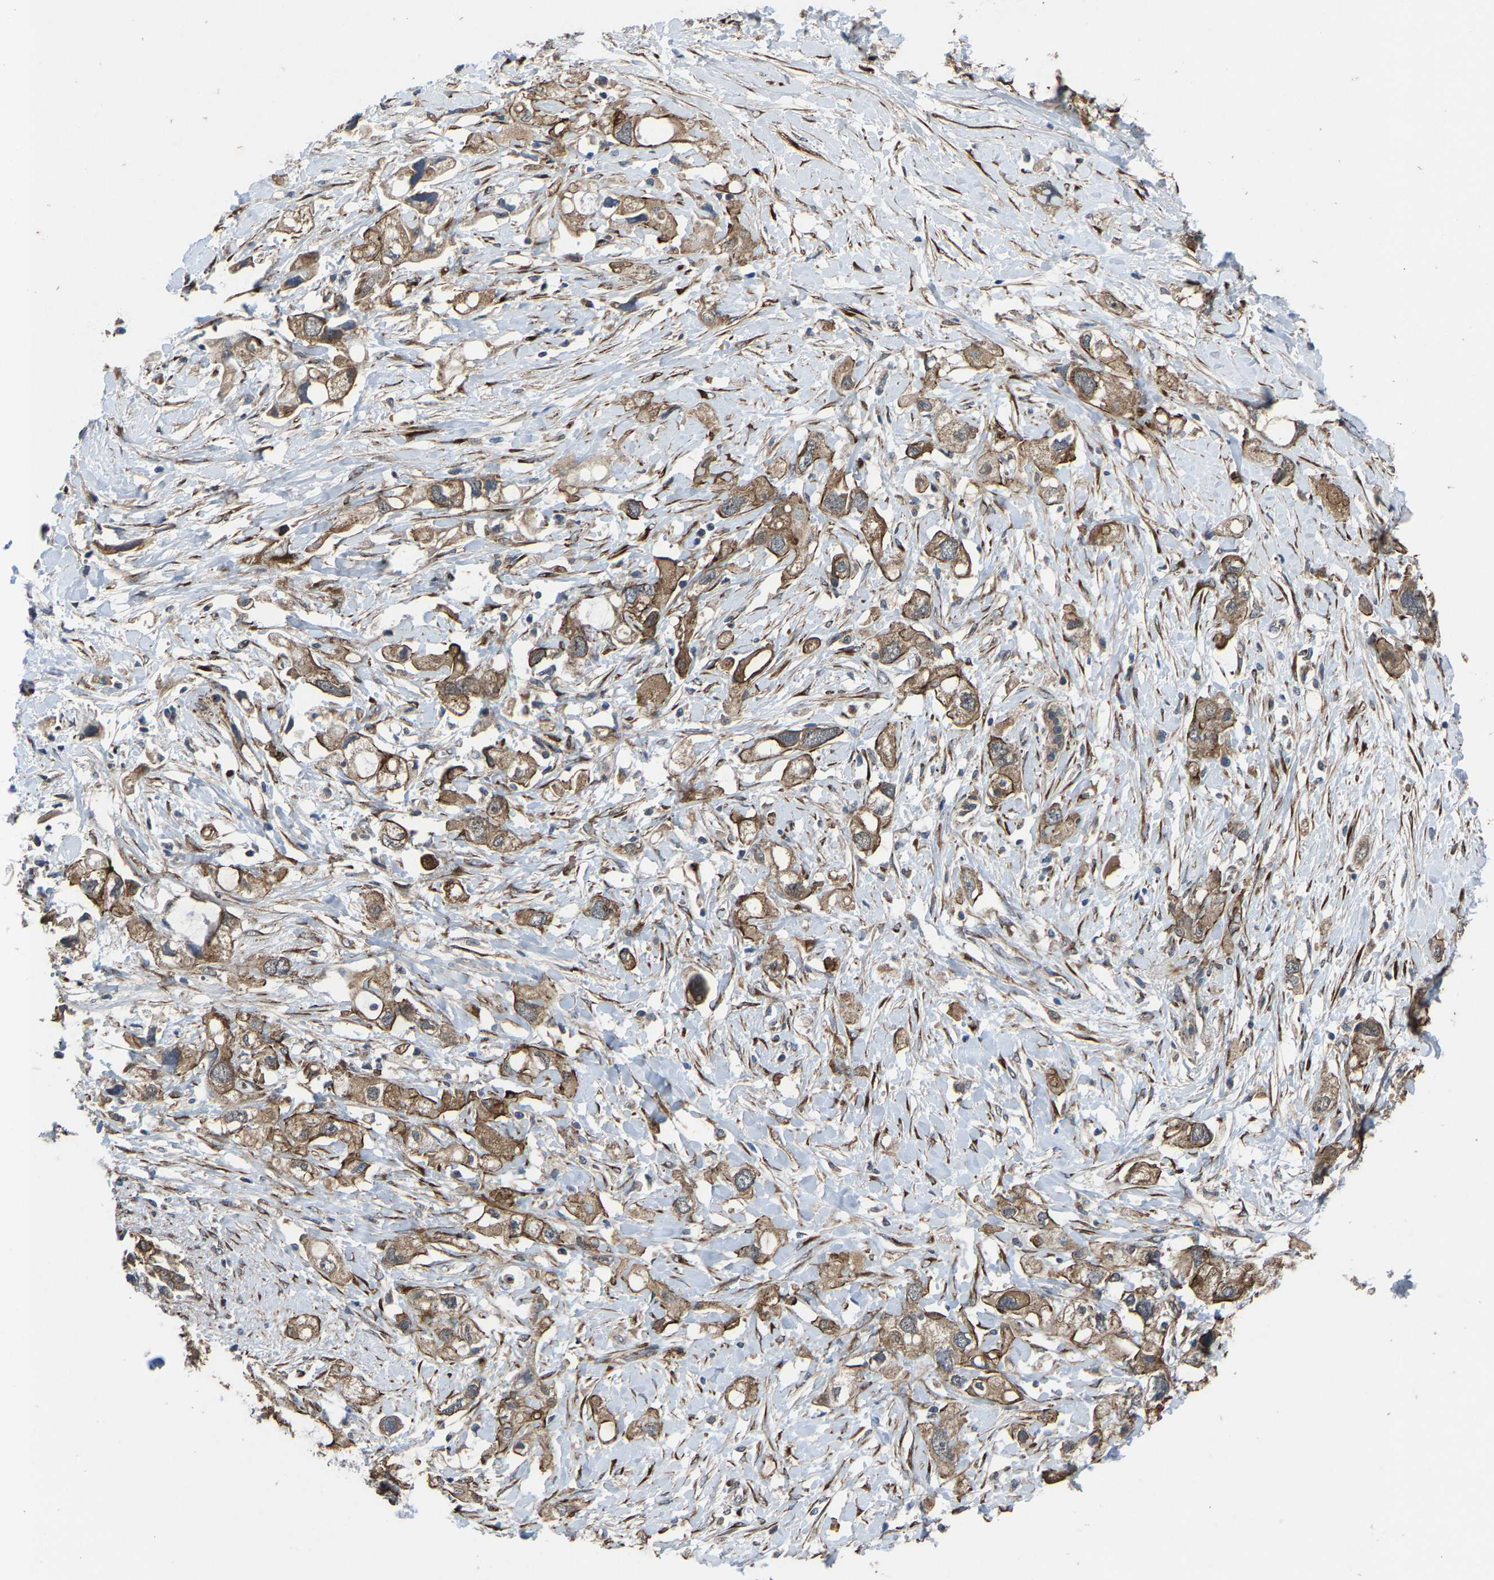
{"staining": {"intensity": "moderate", "quantity": ">75%", "location": "cytoplasmic/membranous"}, "tissue": "pancreatic cancer", "cell_type": "Tumor cells", "image_type": "cancer", "snomed": [{"axis": "morphology", "description": "Adenocarcinoma, NOS"}, {"axis": "topography", "description": "Pancreas"}], "caption": "Protein expression by immunohistochemistry (IHC) exhibits moderate cytoplasmic/membranous positivity in about >75% of tumor cells in pancreatic cancer (adenocarcinoma).", "gene": "PDP1", "patient": {"sex": "female", "age": 56}}